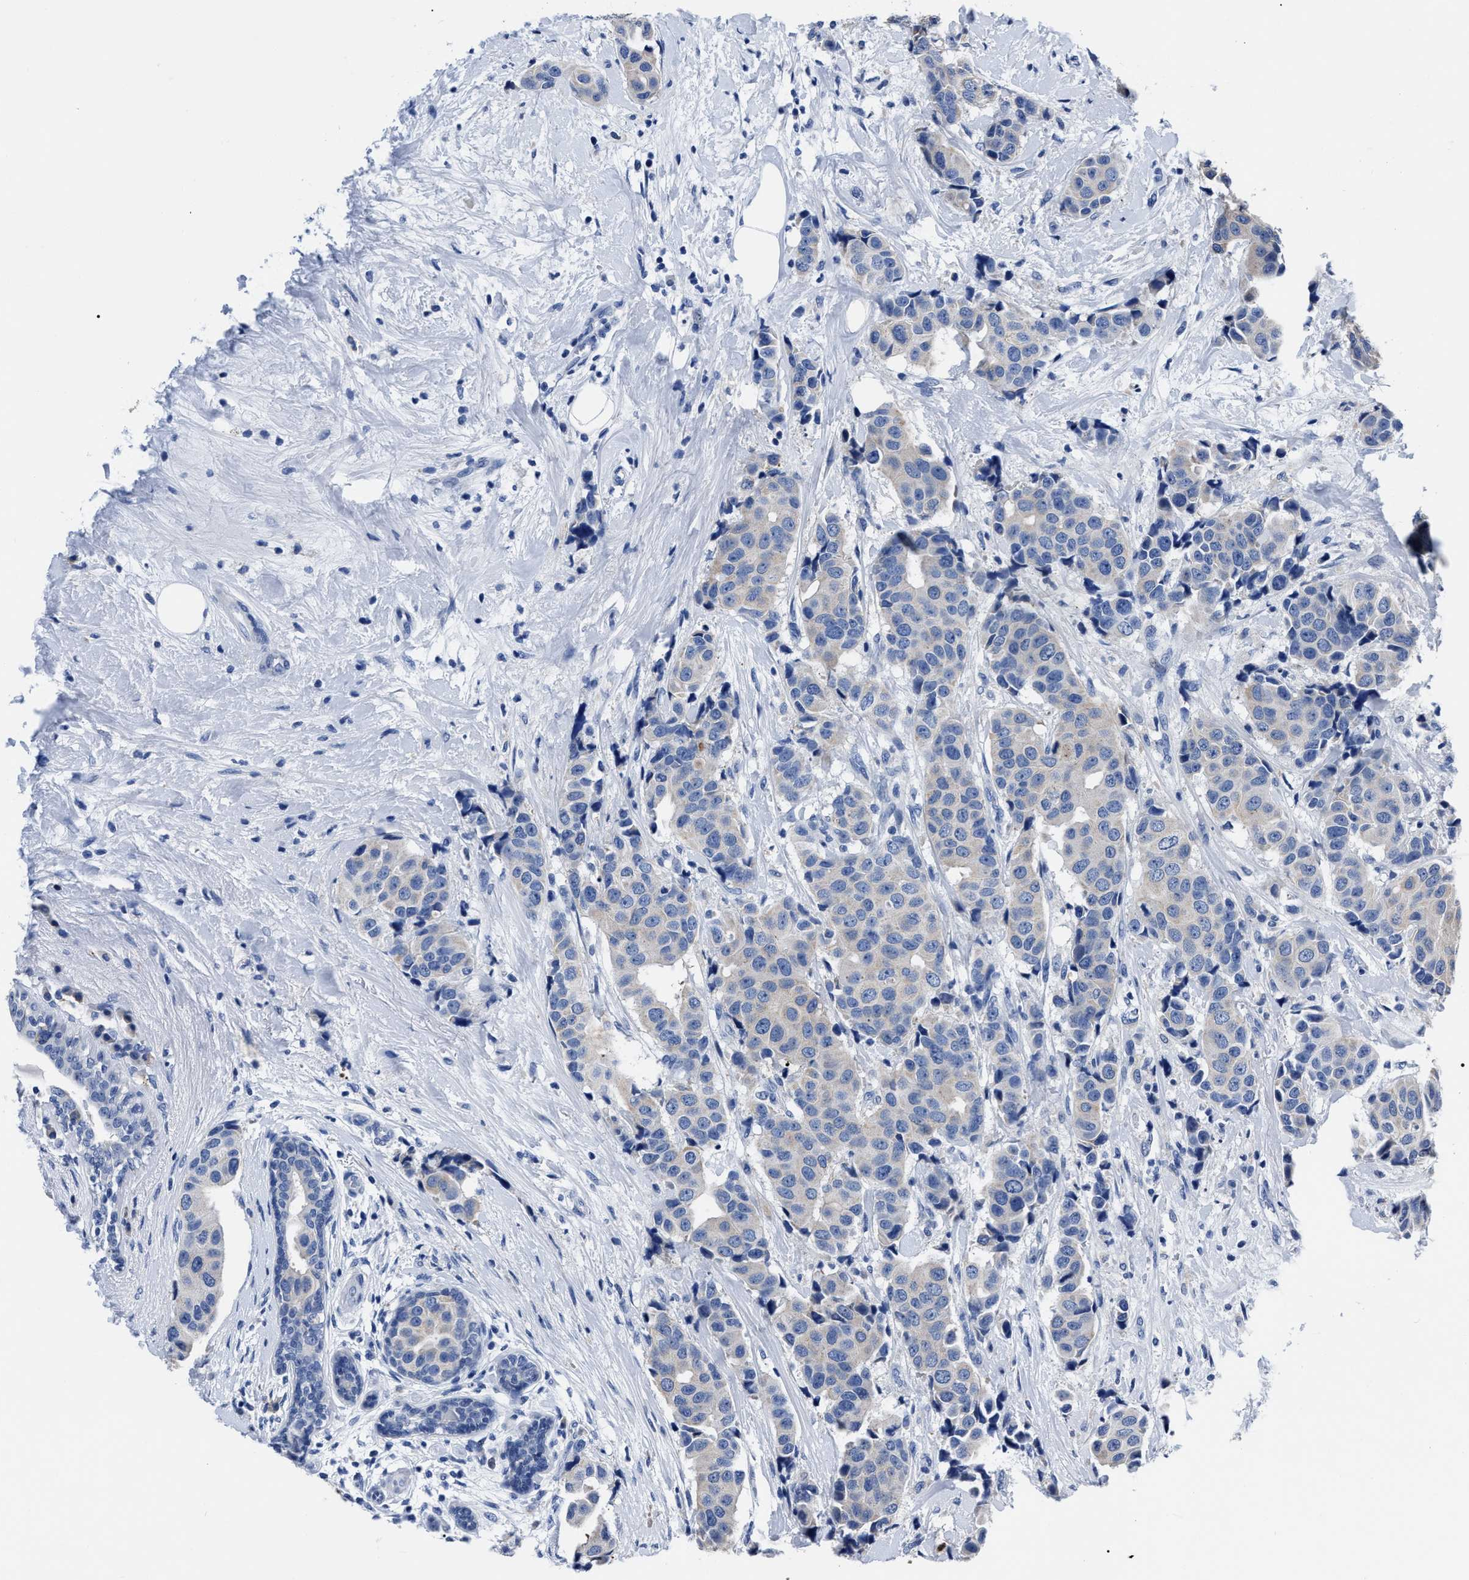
{"staining": {"intensity": "weak", "quantity": "<25%", "location": "cytoplasmic/membranous"}, "tissue": "breast cancer", "cell_type": "Tumor cells", "image_type": "cancer", "snomed": [{"axis": "morphology", "description": "Normal tissue, NOS"}, {"axis": "morphology", "description": "Duct carcinoma"}, {"axis": "topography", "description": "Breast"}], "caption": "IHC image of breast cancer stained for a protein (brown), which reveals no staining in tumor cells.", "gene": "MOV10L1", "patient": {"sex": "female", "age": 39}}